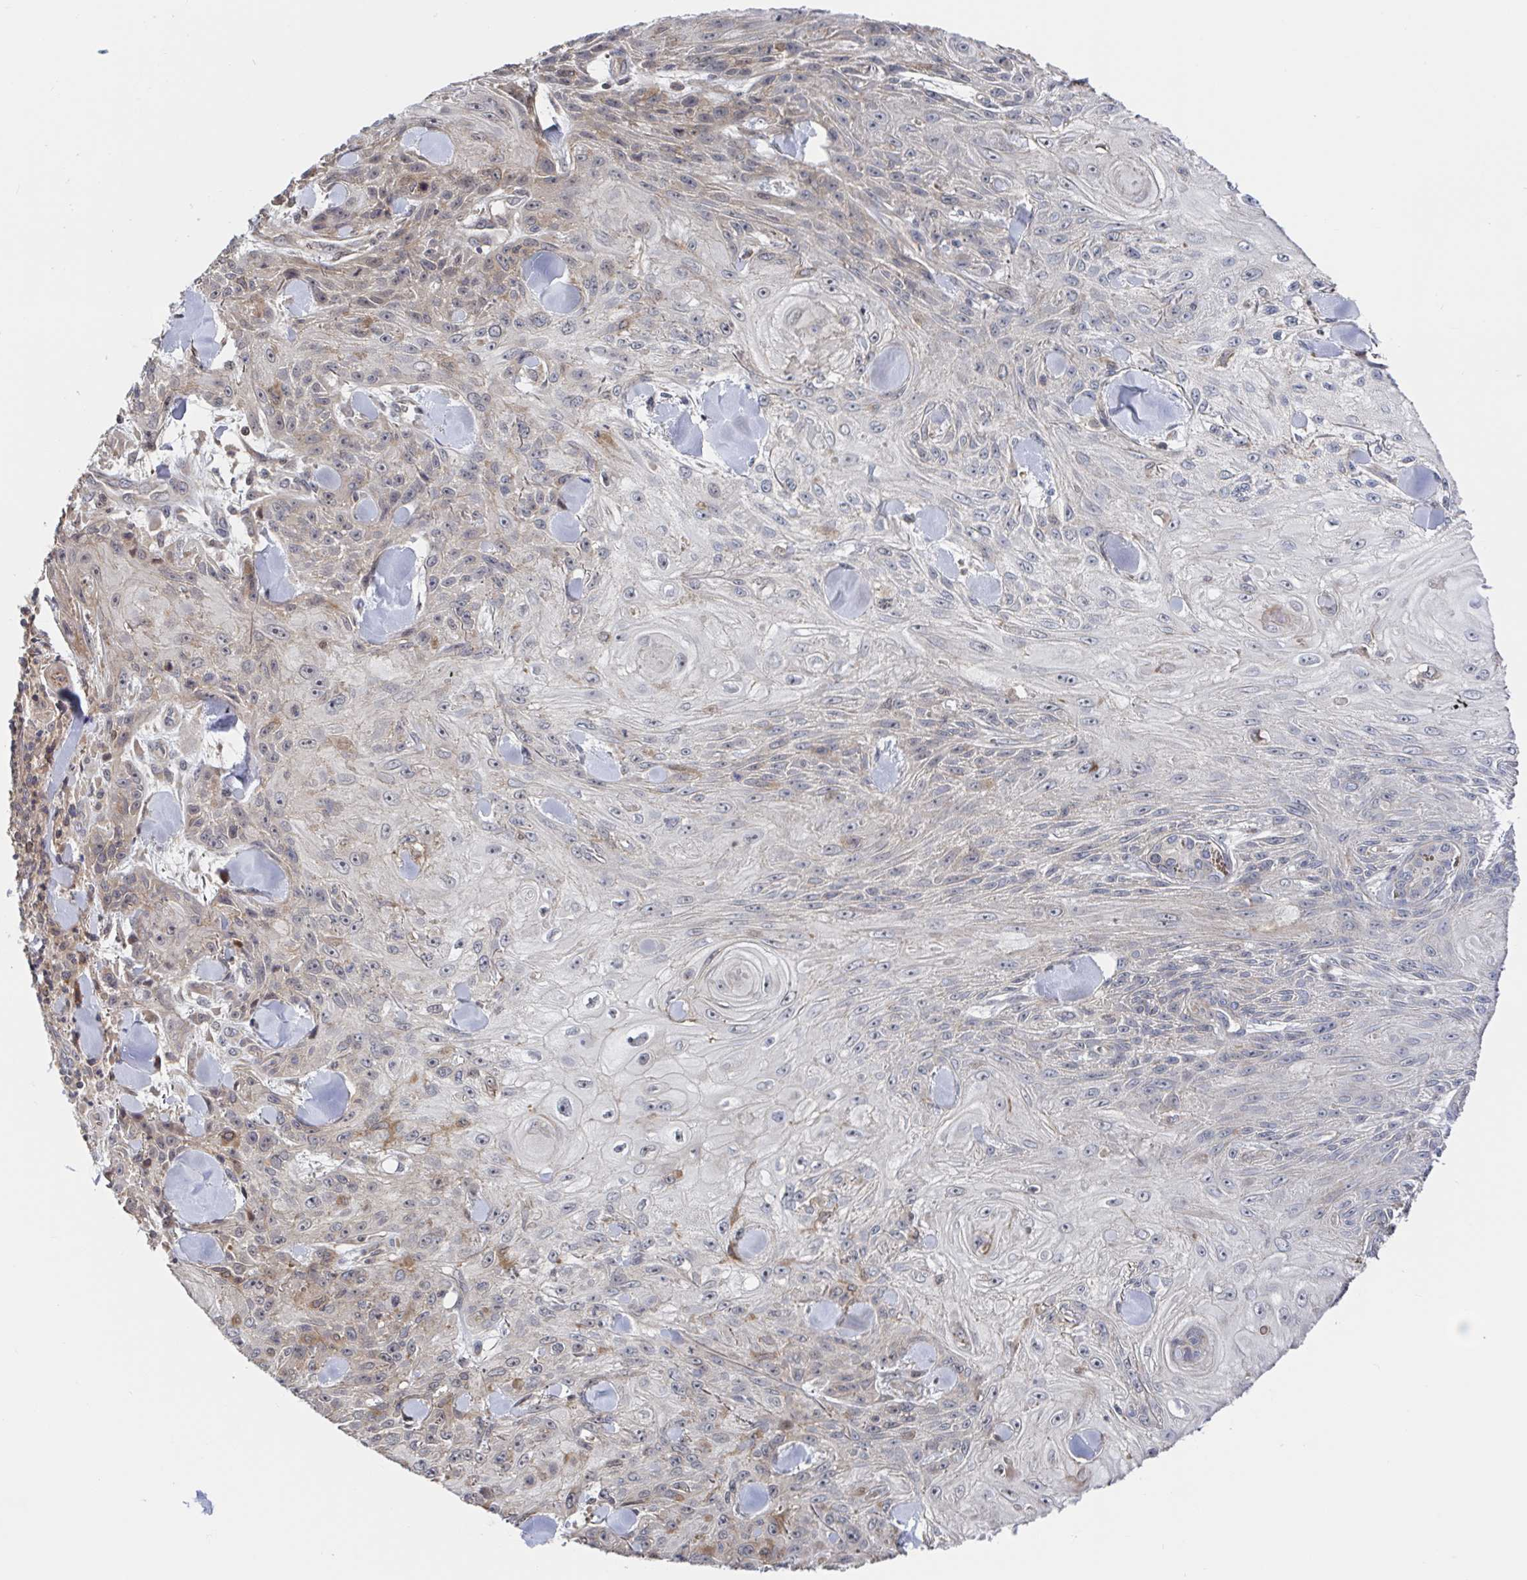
{"staining": {"intensity": "weak", "quantity": "<25%", "location": "cytoplasmic/membranous"}, "tissue": "skin cancer", "cell_type": "Tumor cells", "image_type": "cancer", "snomed": [{"axis": "morphology", "description": "Squamous cell carcinoma, NOS"}, {"axis": "topography", "description": "Skin"}], "caption": "DAB (3,3'-diaminobenzidine) immunohistochemical staining of skin cancer reveals no significant positivity in tumor cells.", "gene": "DHRS12", "patient": {"sex": "male", "age": 88}}